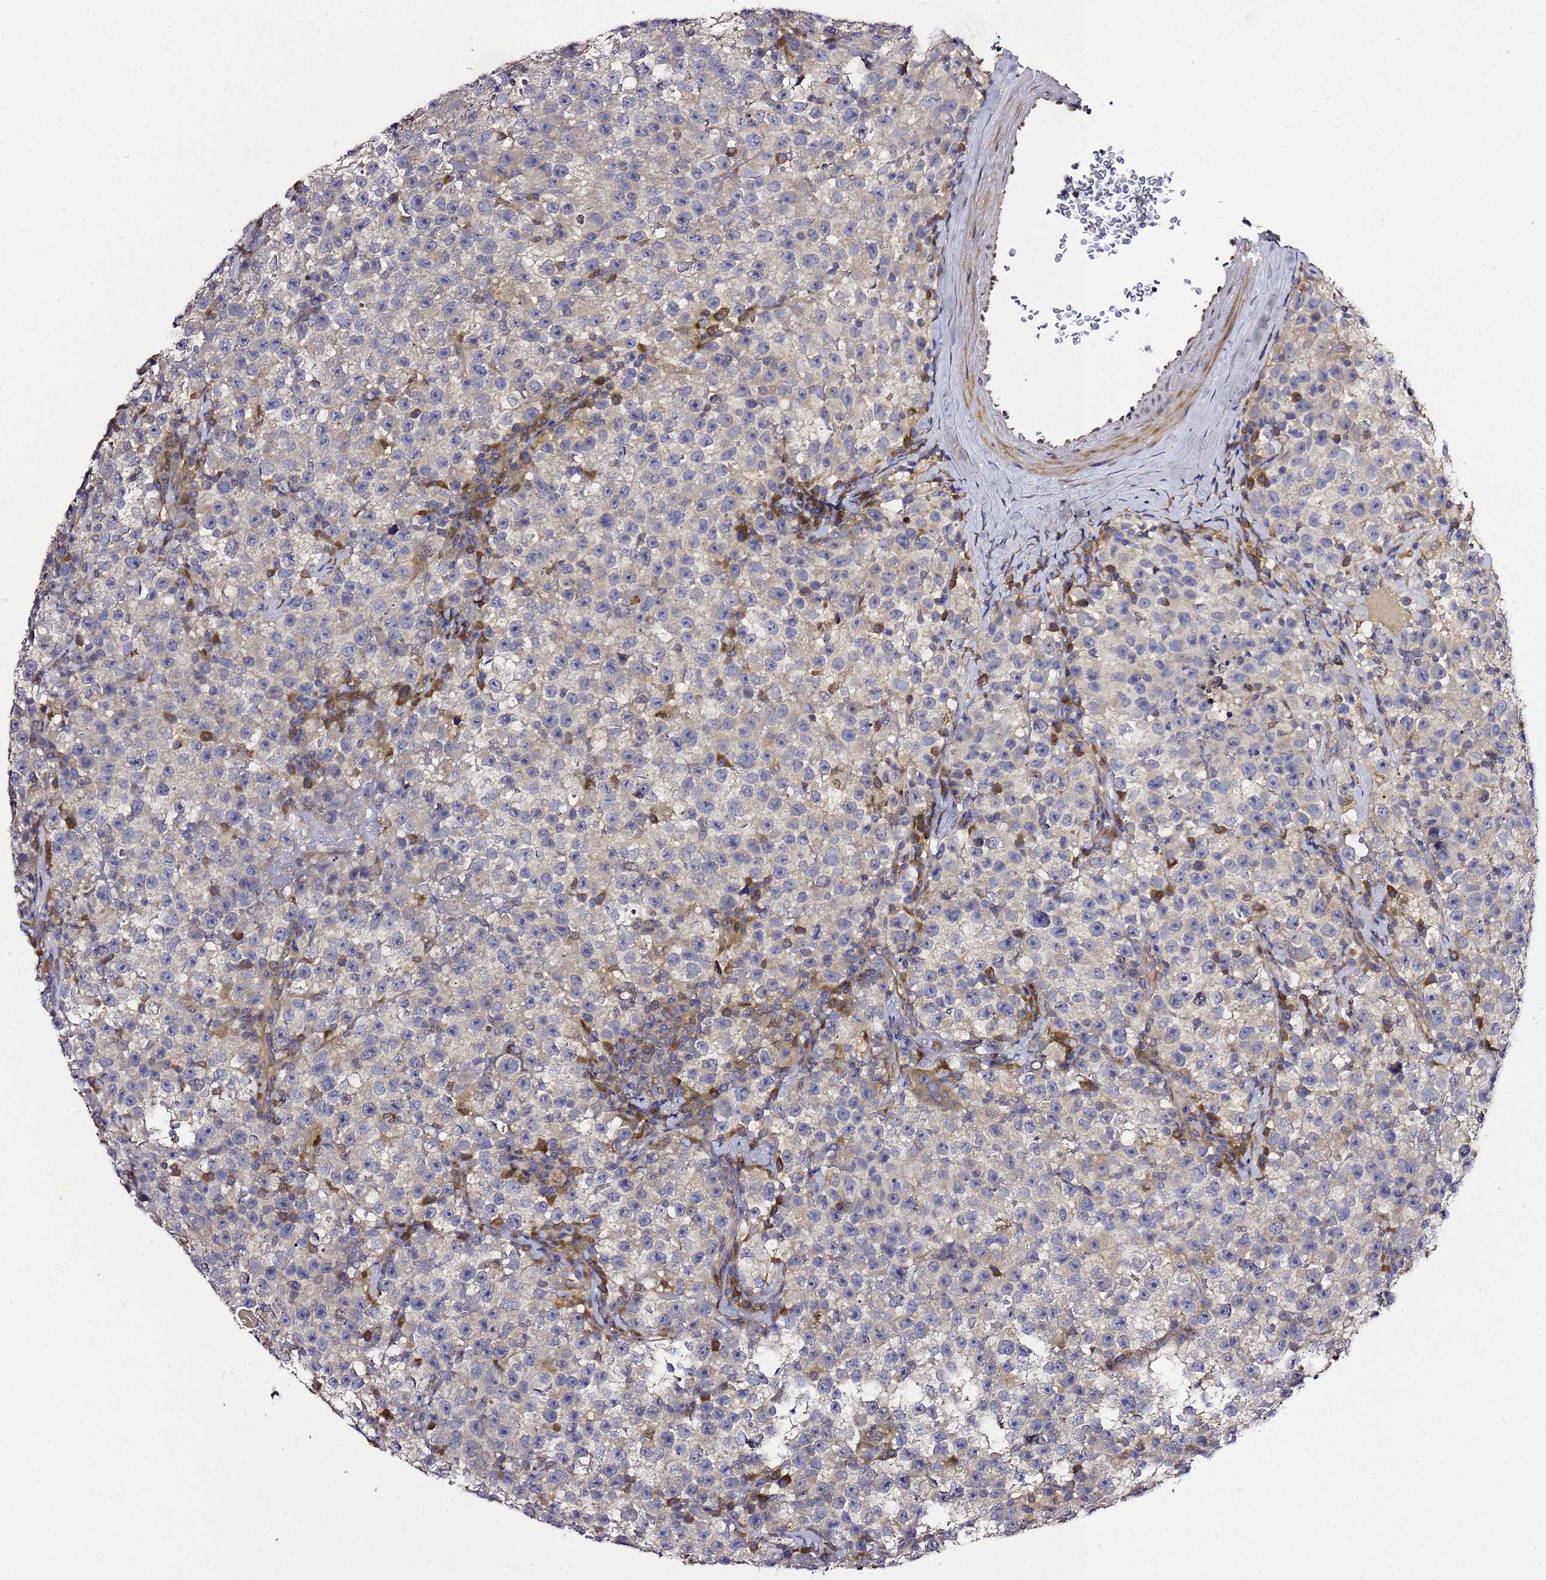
{"staining": {"intensity": "negative", "quantity": "none", "location": "none"}, "tissue": "testis cancer", "cell_type": "Tumor cells", "image_type": "cancer", "snomed": [{"axis": "morphology", "description": "Seminoma, NOS"}, {"axis": "topography", "description": "Testis"}], "caption": "High power microscopy photomicrograph of an immunohistochemistry (IHC) micrograph of seminoma (testis), revealing no significant expression in tumor cells.", "gene": "ALG3", "patient": {"sex": "male", "age": 22}}